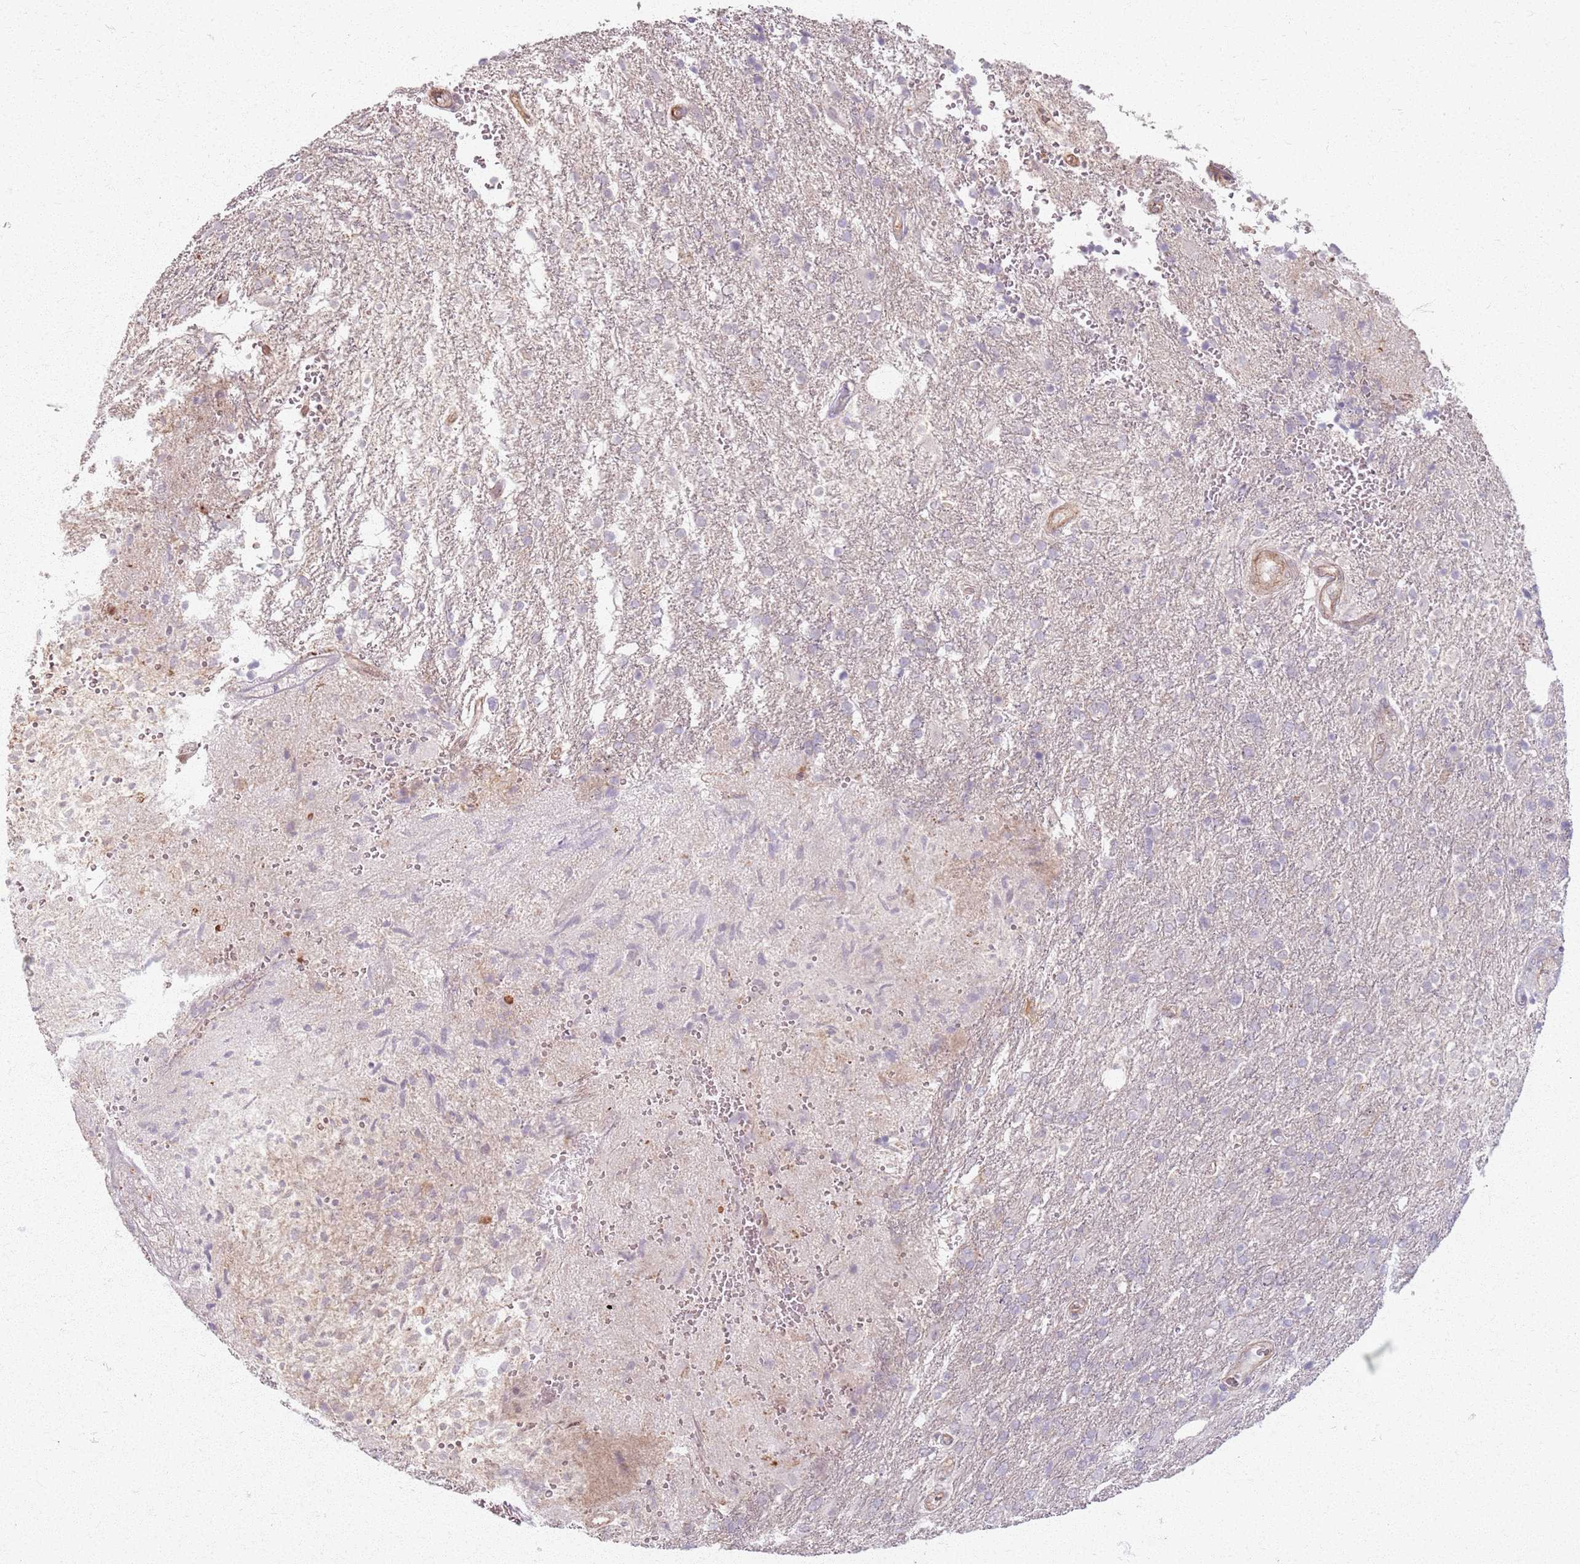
{"staining": {"intensity": "negative", "quantity": "none", "location": "none"}, "tissue": "glioma", "cell_type": "Tumor cells", "image_type": "cancer", "snomed": [{"axis": "morphology", "description": "Glioma, malignant, High grade"}, {"axis": "topography", "description": "Brain"}], "caption": "This is an immunohistochemistry micrograph of malignant glioma (high-grade). There is no staining in tumor cells.", "gene": "KCNA5", "patient": {"sex": "male", "age": 56}}